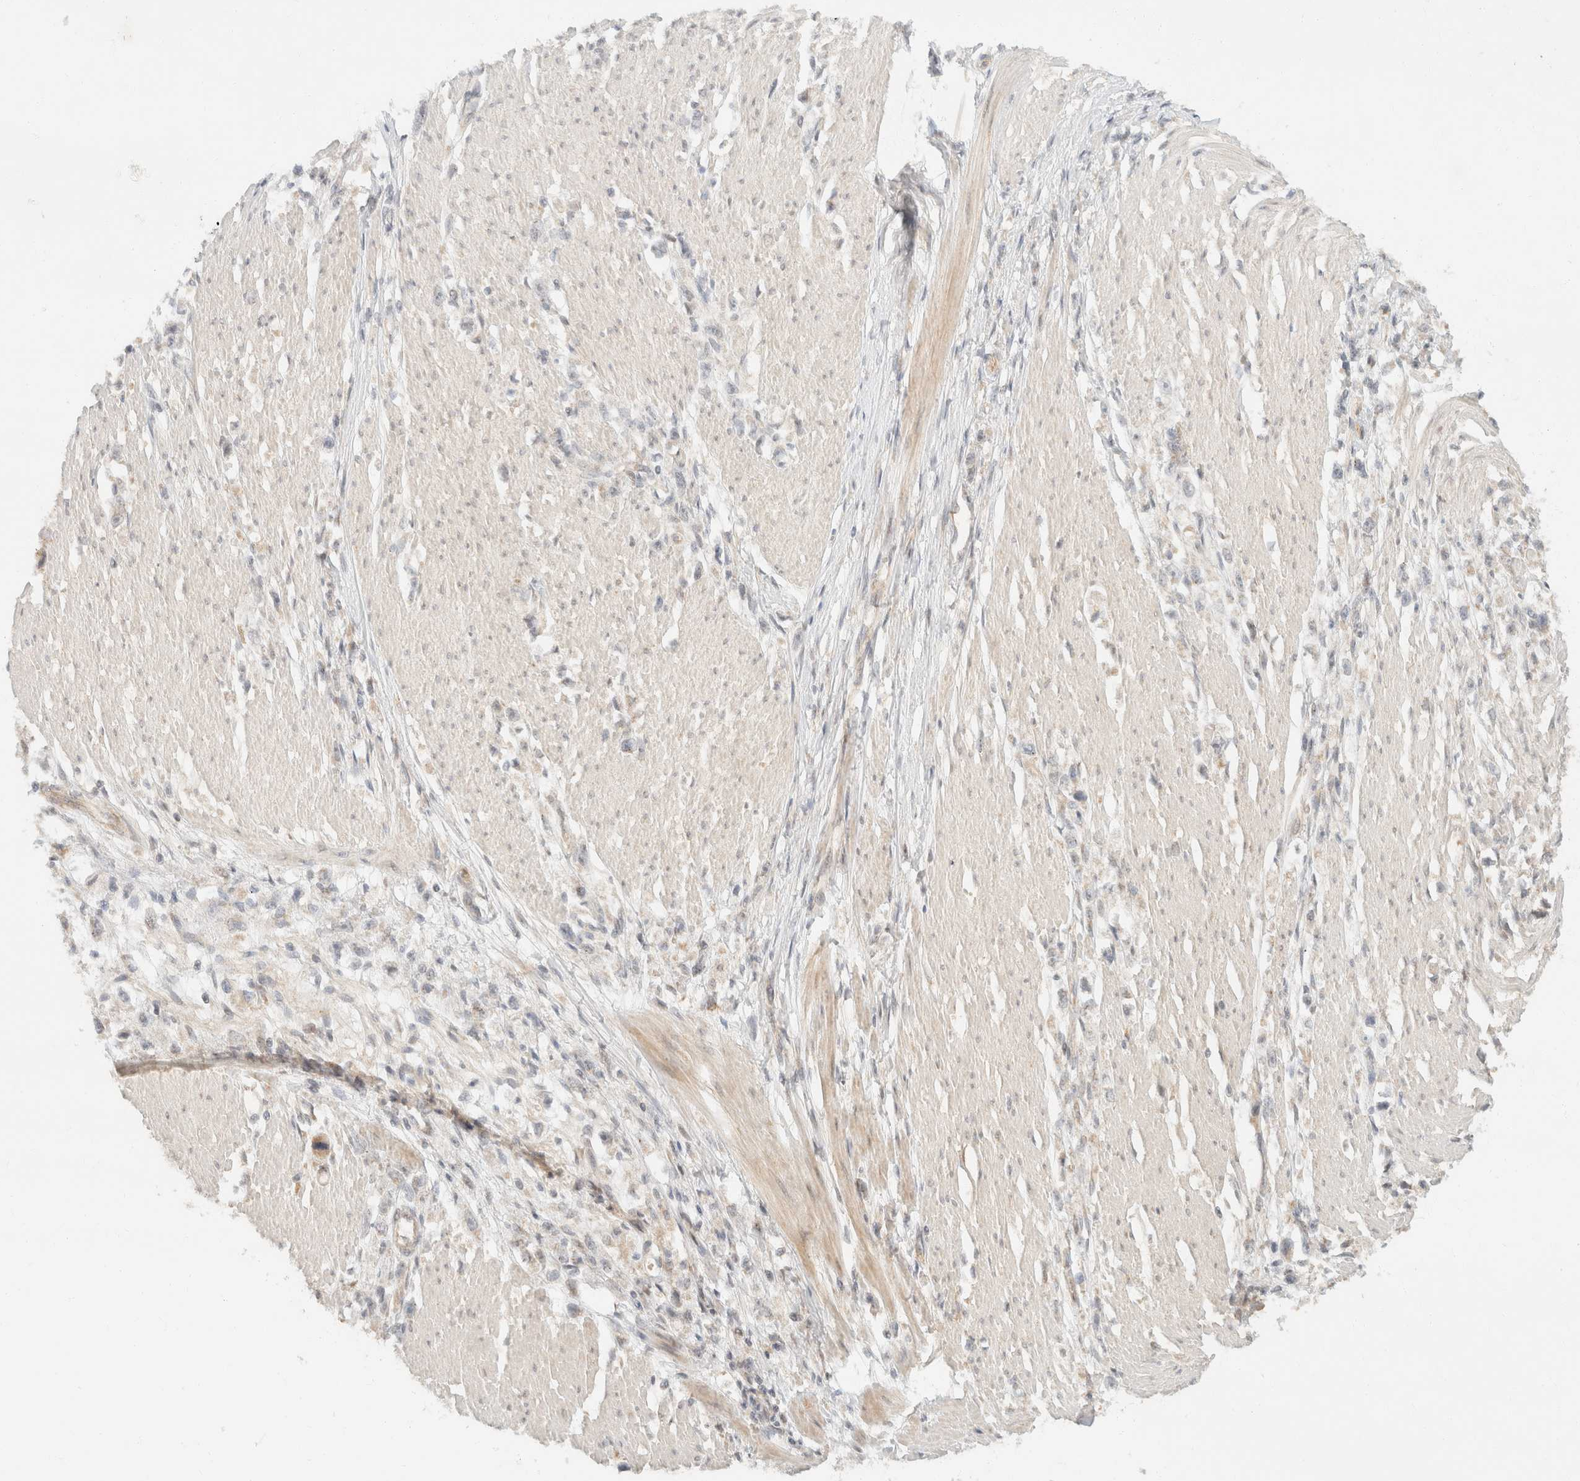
{"staining": {"intensity": "negative", "quantity": "none", "location": "none"}, "tissue": "stomach cancer", "cell_type": "Tumor cells", "image_type": "cancer", "snomed": [{"axis": "morphology", "description": "Adenocarcinoma, NOS"}, {"axis": "topography", "description": "Stomach"}], "caption": "A micrograph of human stomach adenocarcinoma is negative for staining in tumor cells.", "gene": "TACC1", "patient": {"sex": "female", "age": 59}}